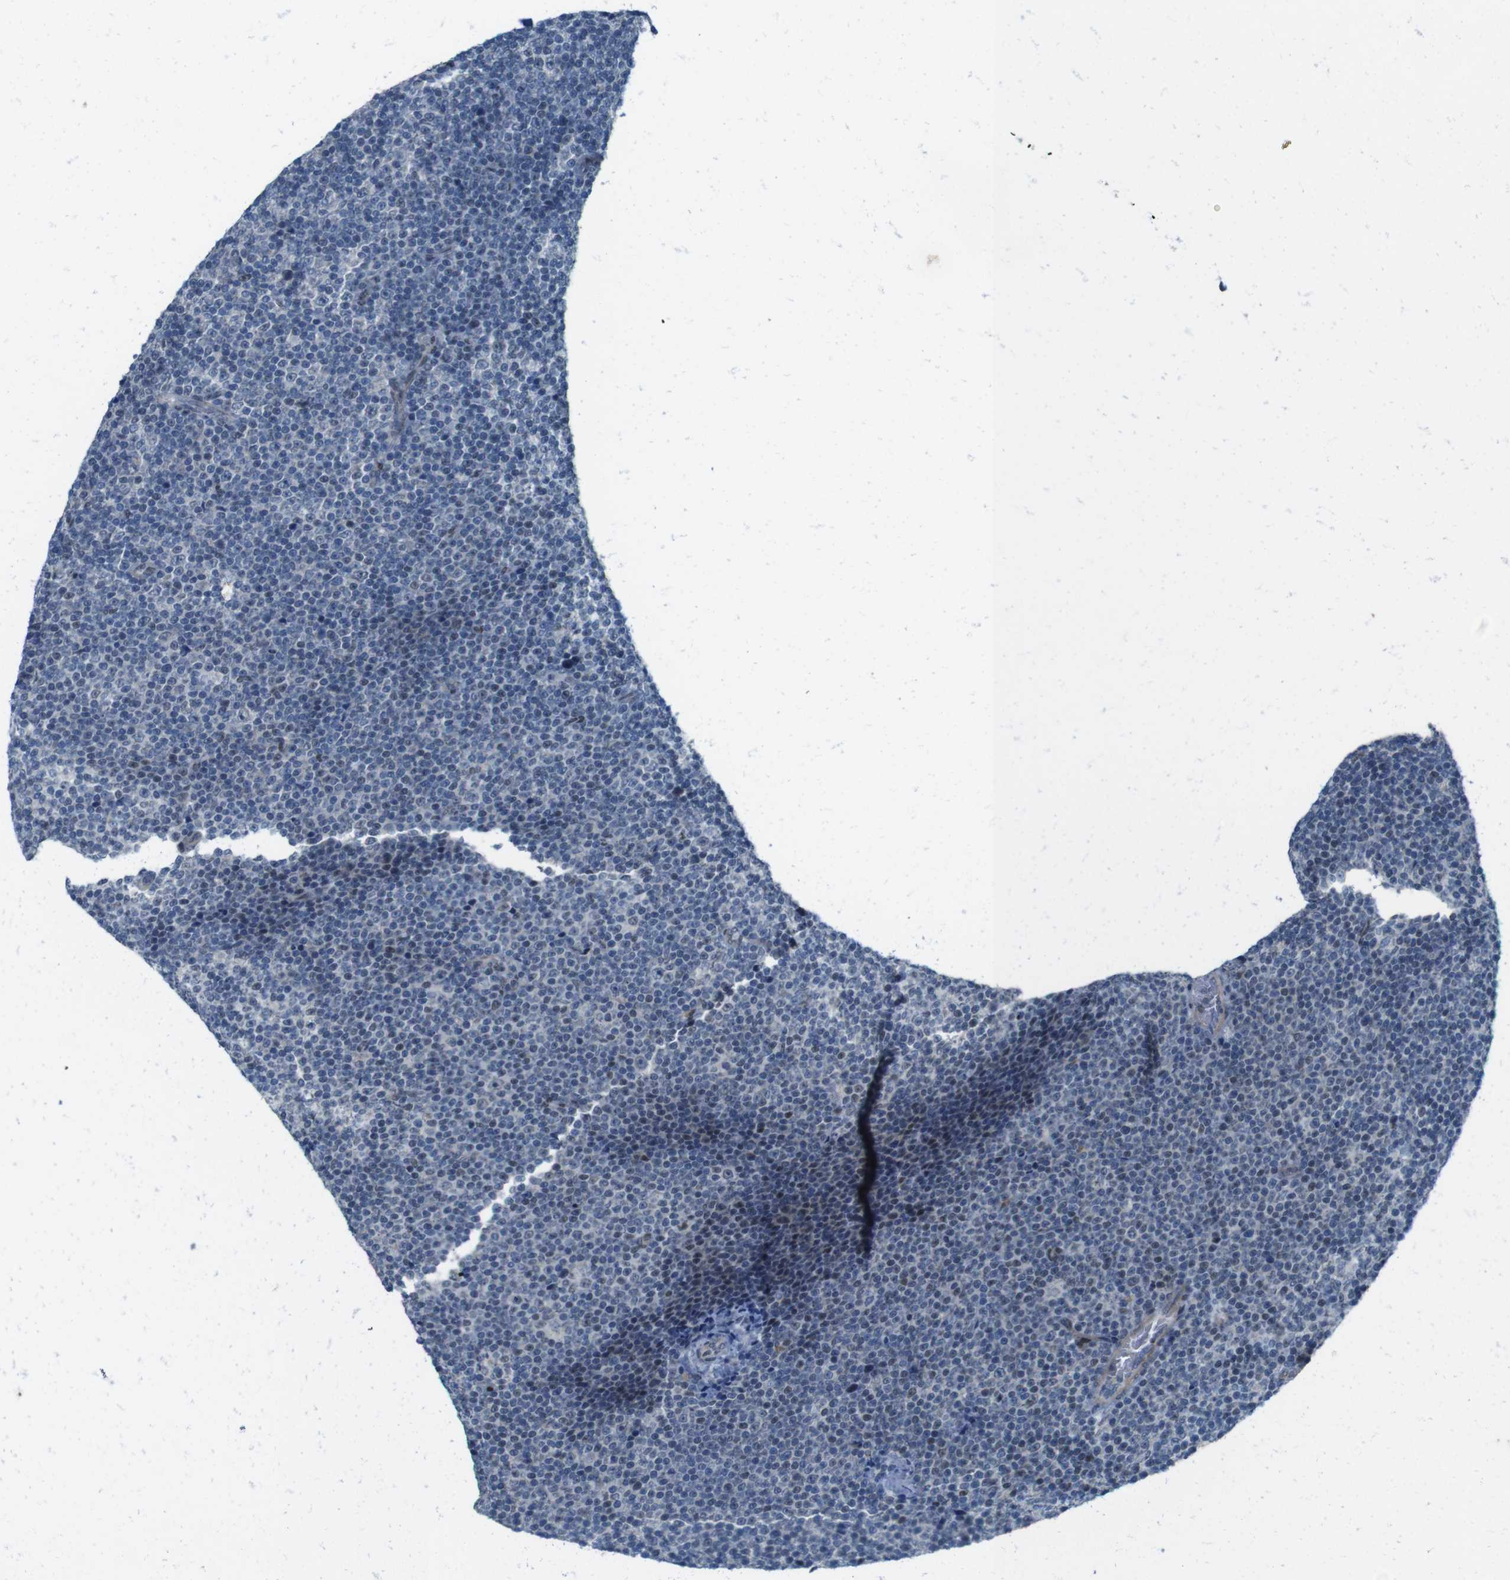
{"staining": {"intensity": "weak", "quantity": "<25%", "location": "nuclear"}, "tissue": "lymphoma", "cell_type": "Tumor cells", "image_type": "cancer", "snomed": [{"axis": "morphology", "description": "Malignant lymphoma, non-Hodgkin's type, Low grade"}, {"axis": "topography", "description": "Lymph node"}], "caption": "Low-grade malignant lymphoma, non-Hodgkin's type was stained to show a protein in brown. There is no significant positivity in tumor cells.", "gene": "SKI", "patient": {"sex": "female", "age": 67}}